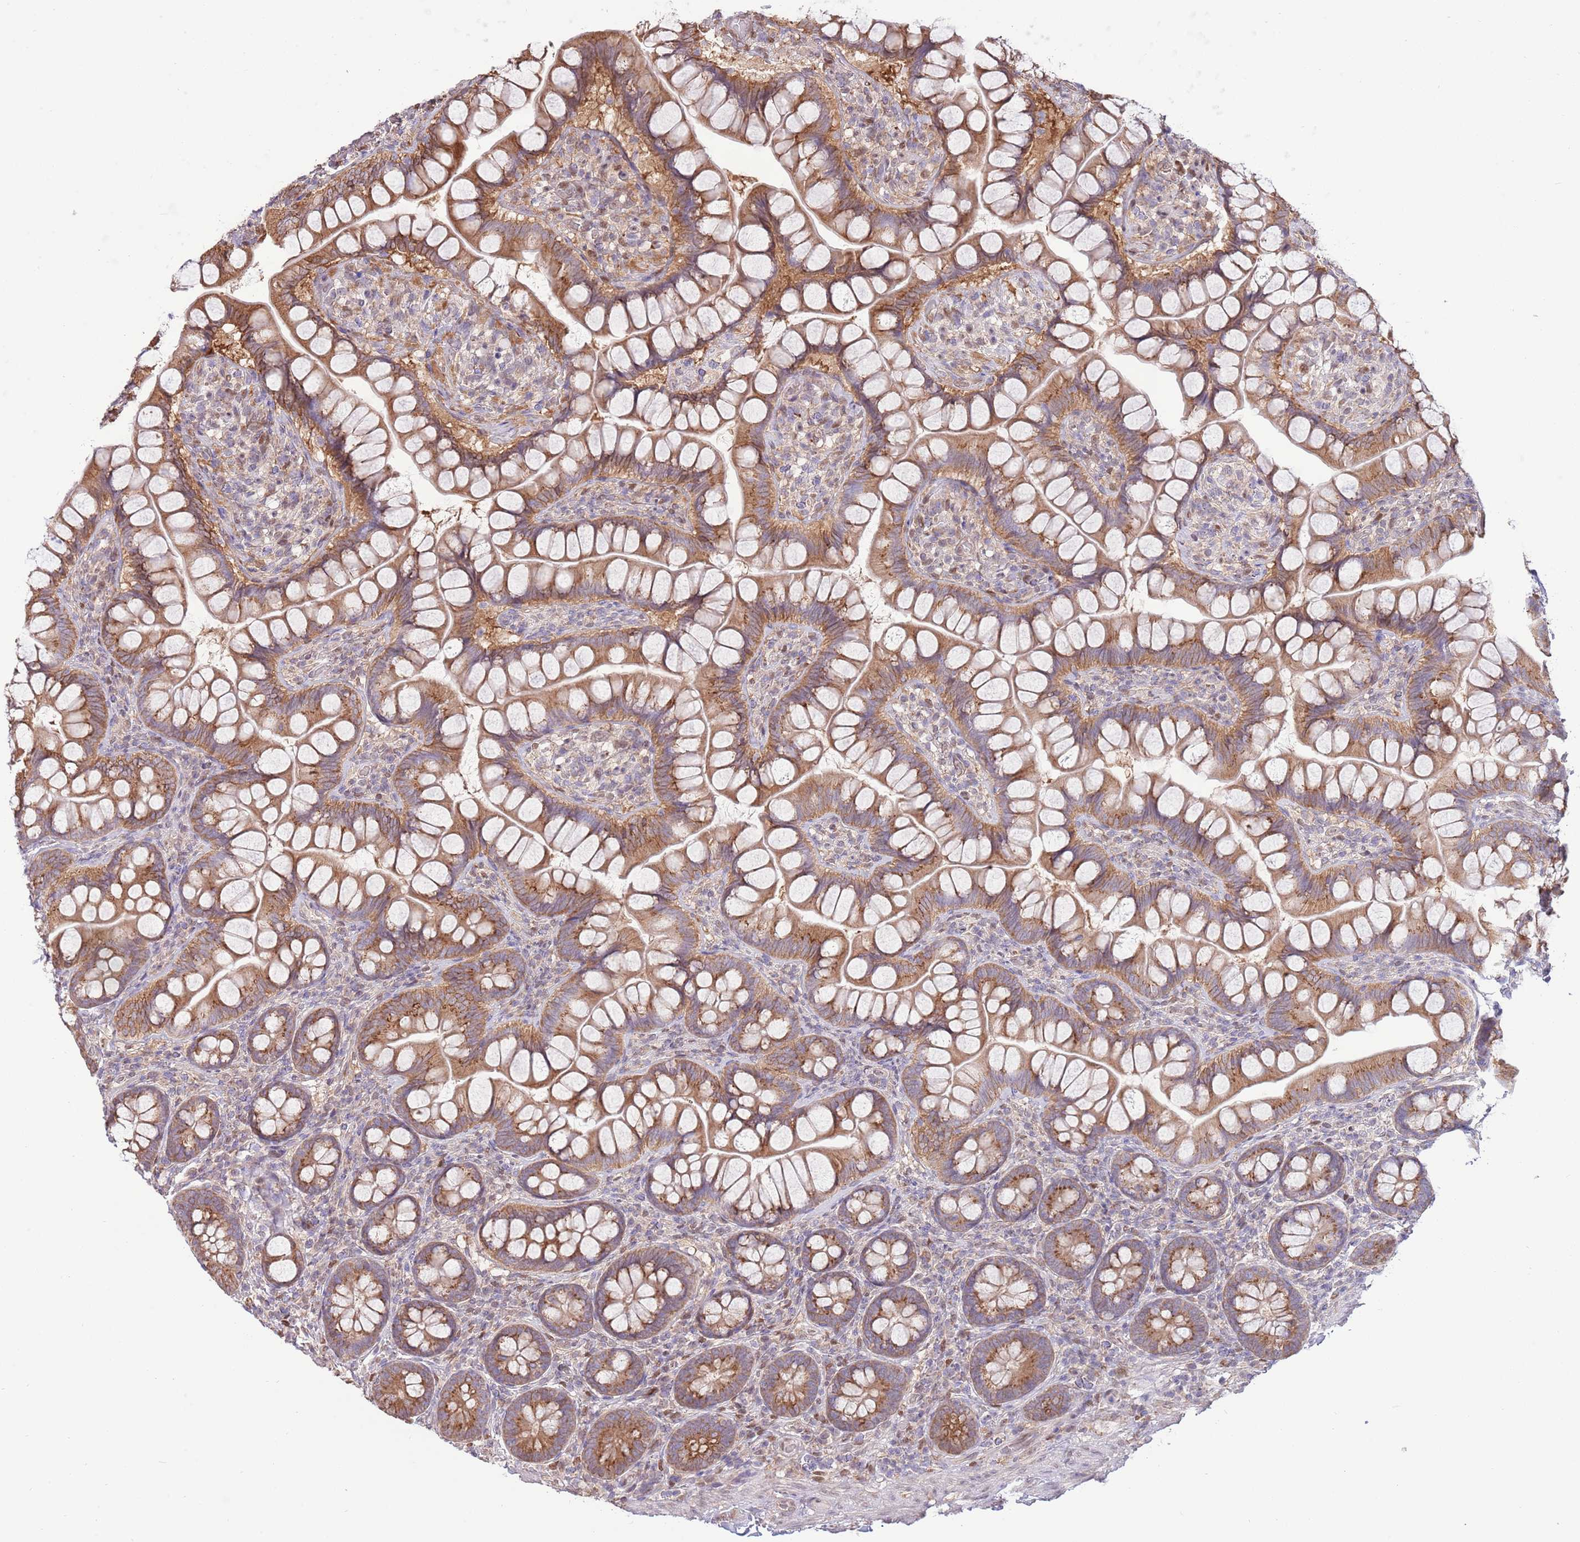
{"staining": {"intensity": "strong", "quantity": ">75%", "location": "cytoplasmic/membranous"}, "tissue": "small intestine", "cell_type": "Glandular cells", "image_type": "normal", "snomed": [{"axis": "morphology", "description": "Normal tissue, NOS"}, {"axis": "topography", "description": "Small intestine"}], "caption": "Small intestine stained for a protein (brown) displays strong cytoplasmic/membranous positive positivity in approximately >75% of glandular cells.", "gene": "ARL2BP", "patient": {"sex": "male", "age": 70}}